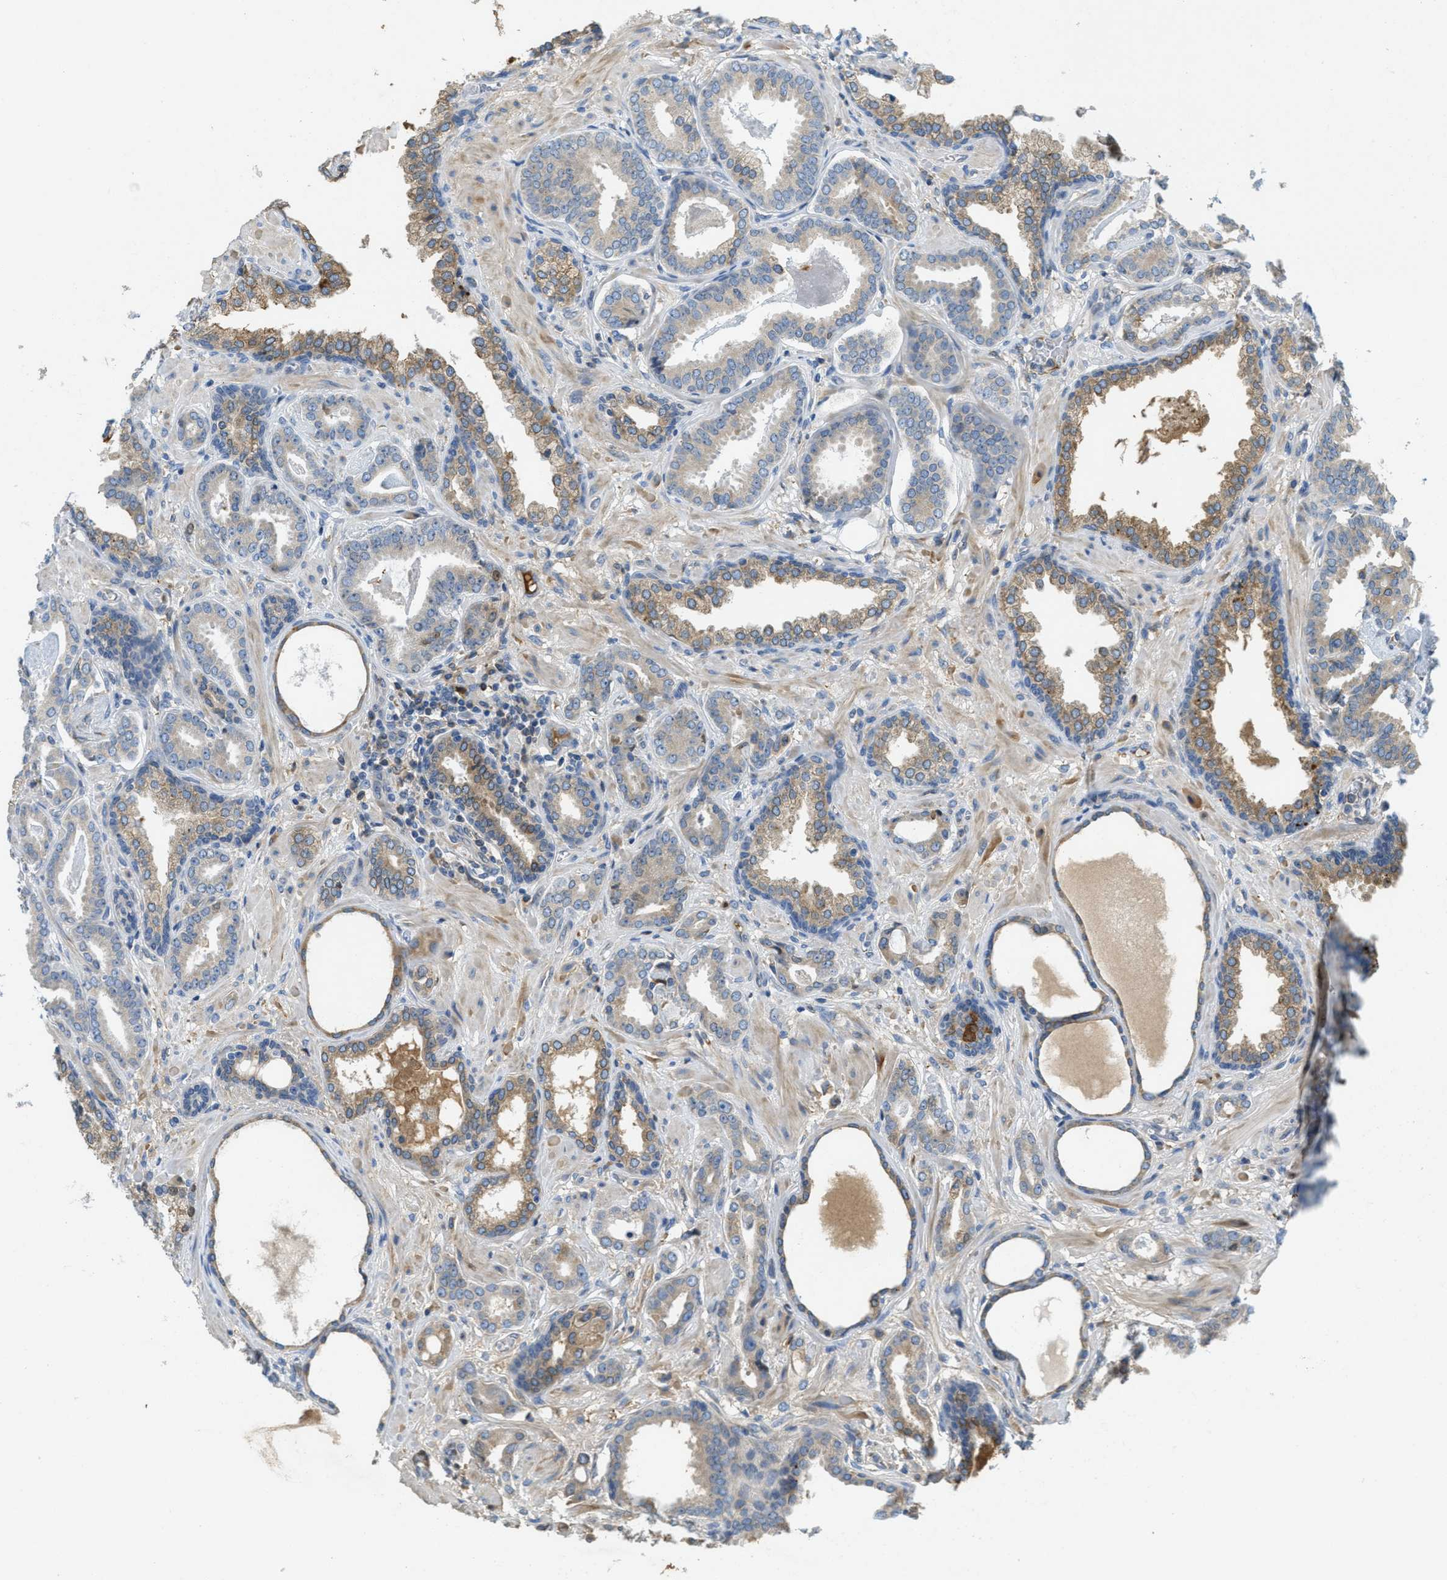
{"staining": {"intensity": "weak", "quantity": "<25%", "location": "cytoplasmic/membranous"}, "tissue": "prostate cancer", "cell_type": "Tumor cells", "image_type": "cancer", "snomed": [{"axis": "morphology", "description": "Adenocarcinoma, Low grade"}, {"axis": "topography", "description": "Prostate"}], "caption": "This is a image of IHC staining of prostate low-grade adenocarcinoma, which shows no positivity in tumor cells. (Brightfield microscopy of DAB (3,3'-diaminobenzidine) immunohistochemistry at high magnification).", "gene": "MPDU1", "patient": {"sex": "male", "age": 53}}